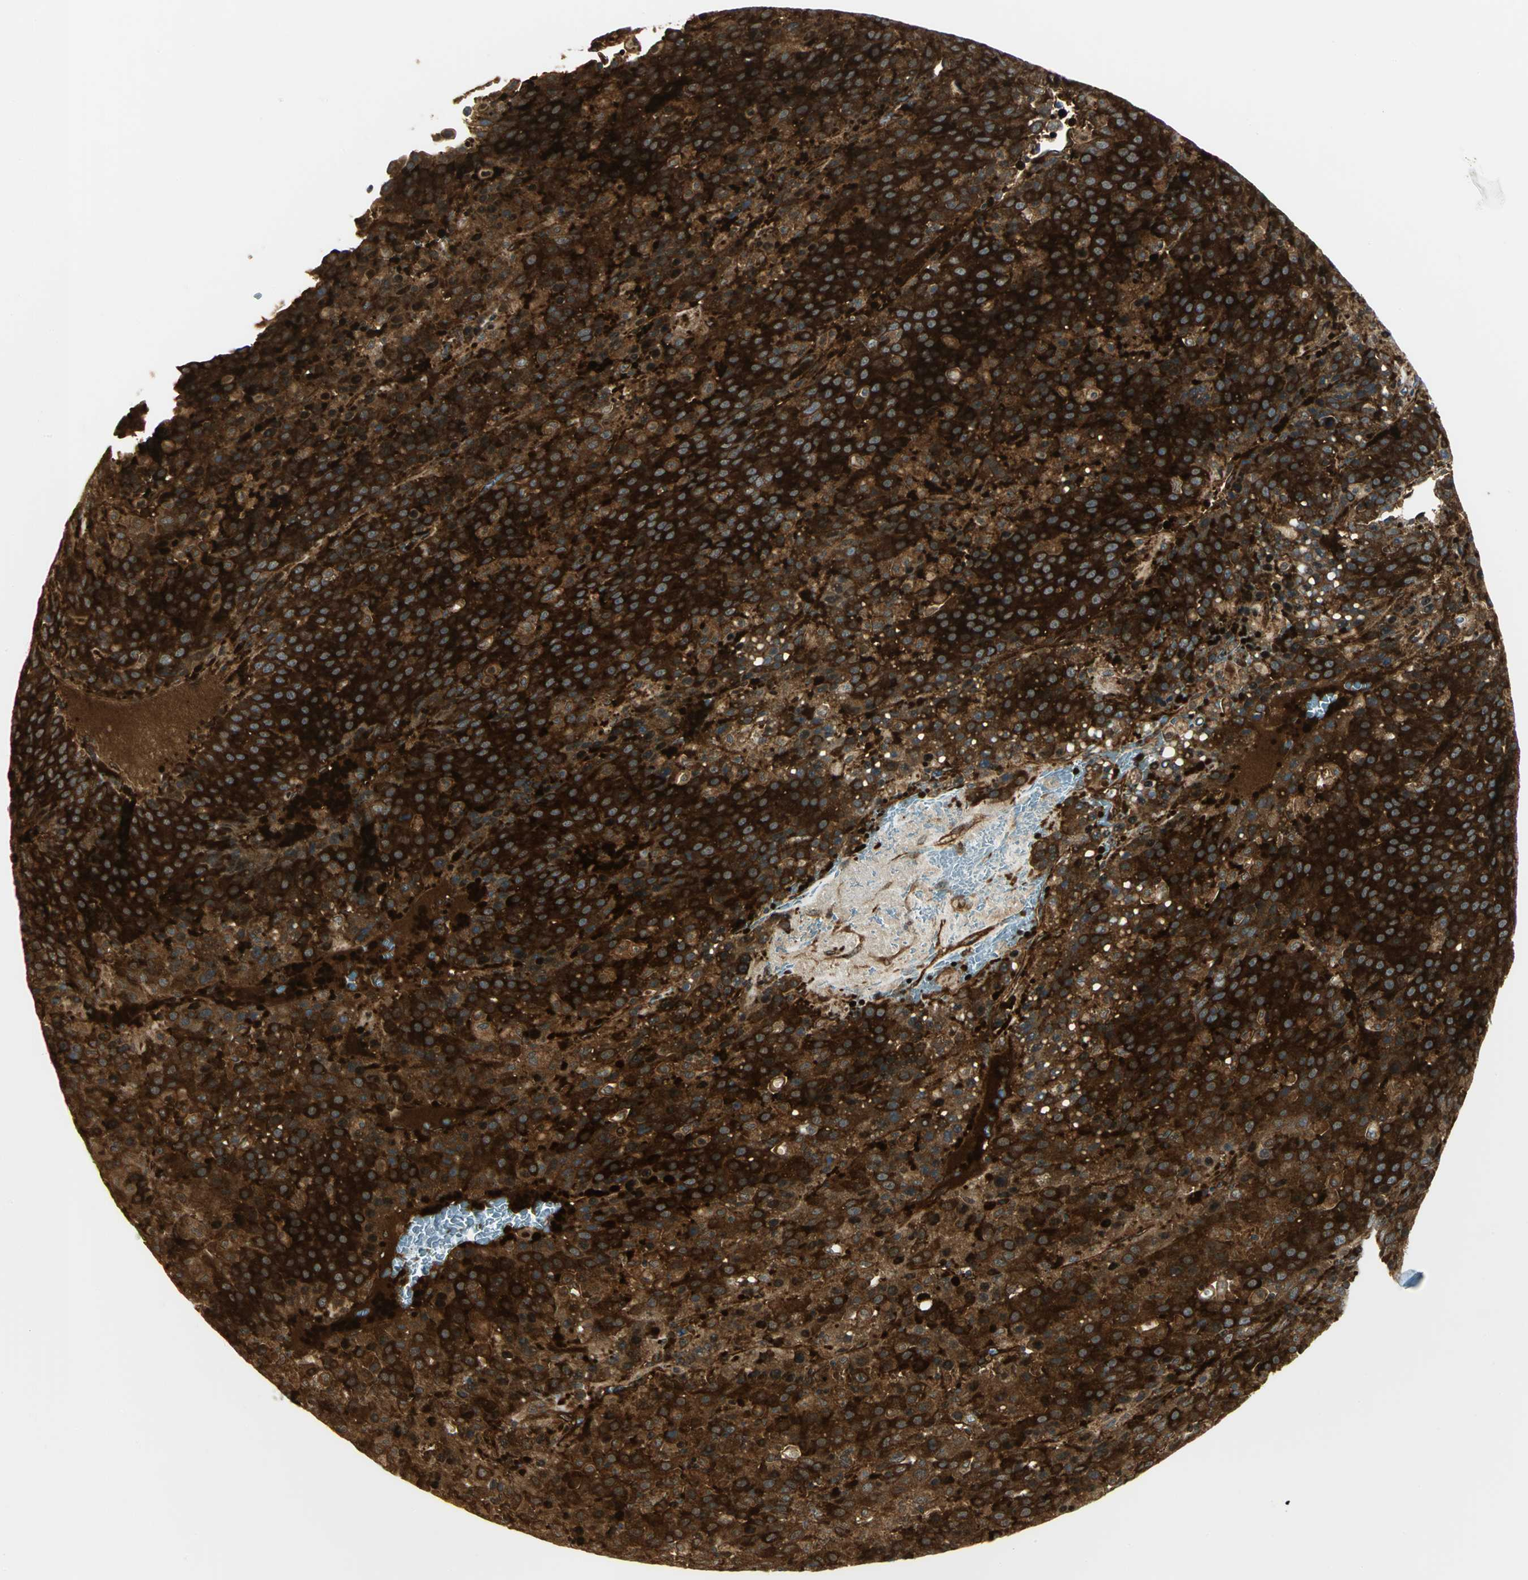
{"staining": {"intensity": "strong", "quantity": ">75%", "location": "cytoplasmic/membranous"}, "tissue": "liver cancer", "cell_type": "Tumor cells", "image_type": "cancer", "snomed": [{"axis": "morphology", "description": "Carcinoma, Hepatocellular, NOS"}, {"axis": "topography", "description": "Liver"}], "caption": "DAB immunohistochemical staining of liver cancer (hepatocellular carcinoma) reveals strong cytoplasmic/membranous protein staining in about >75% of tumor cells.", "gene": "EEA1", "patient": {"sex": "female", "age": 53}}